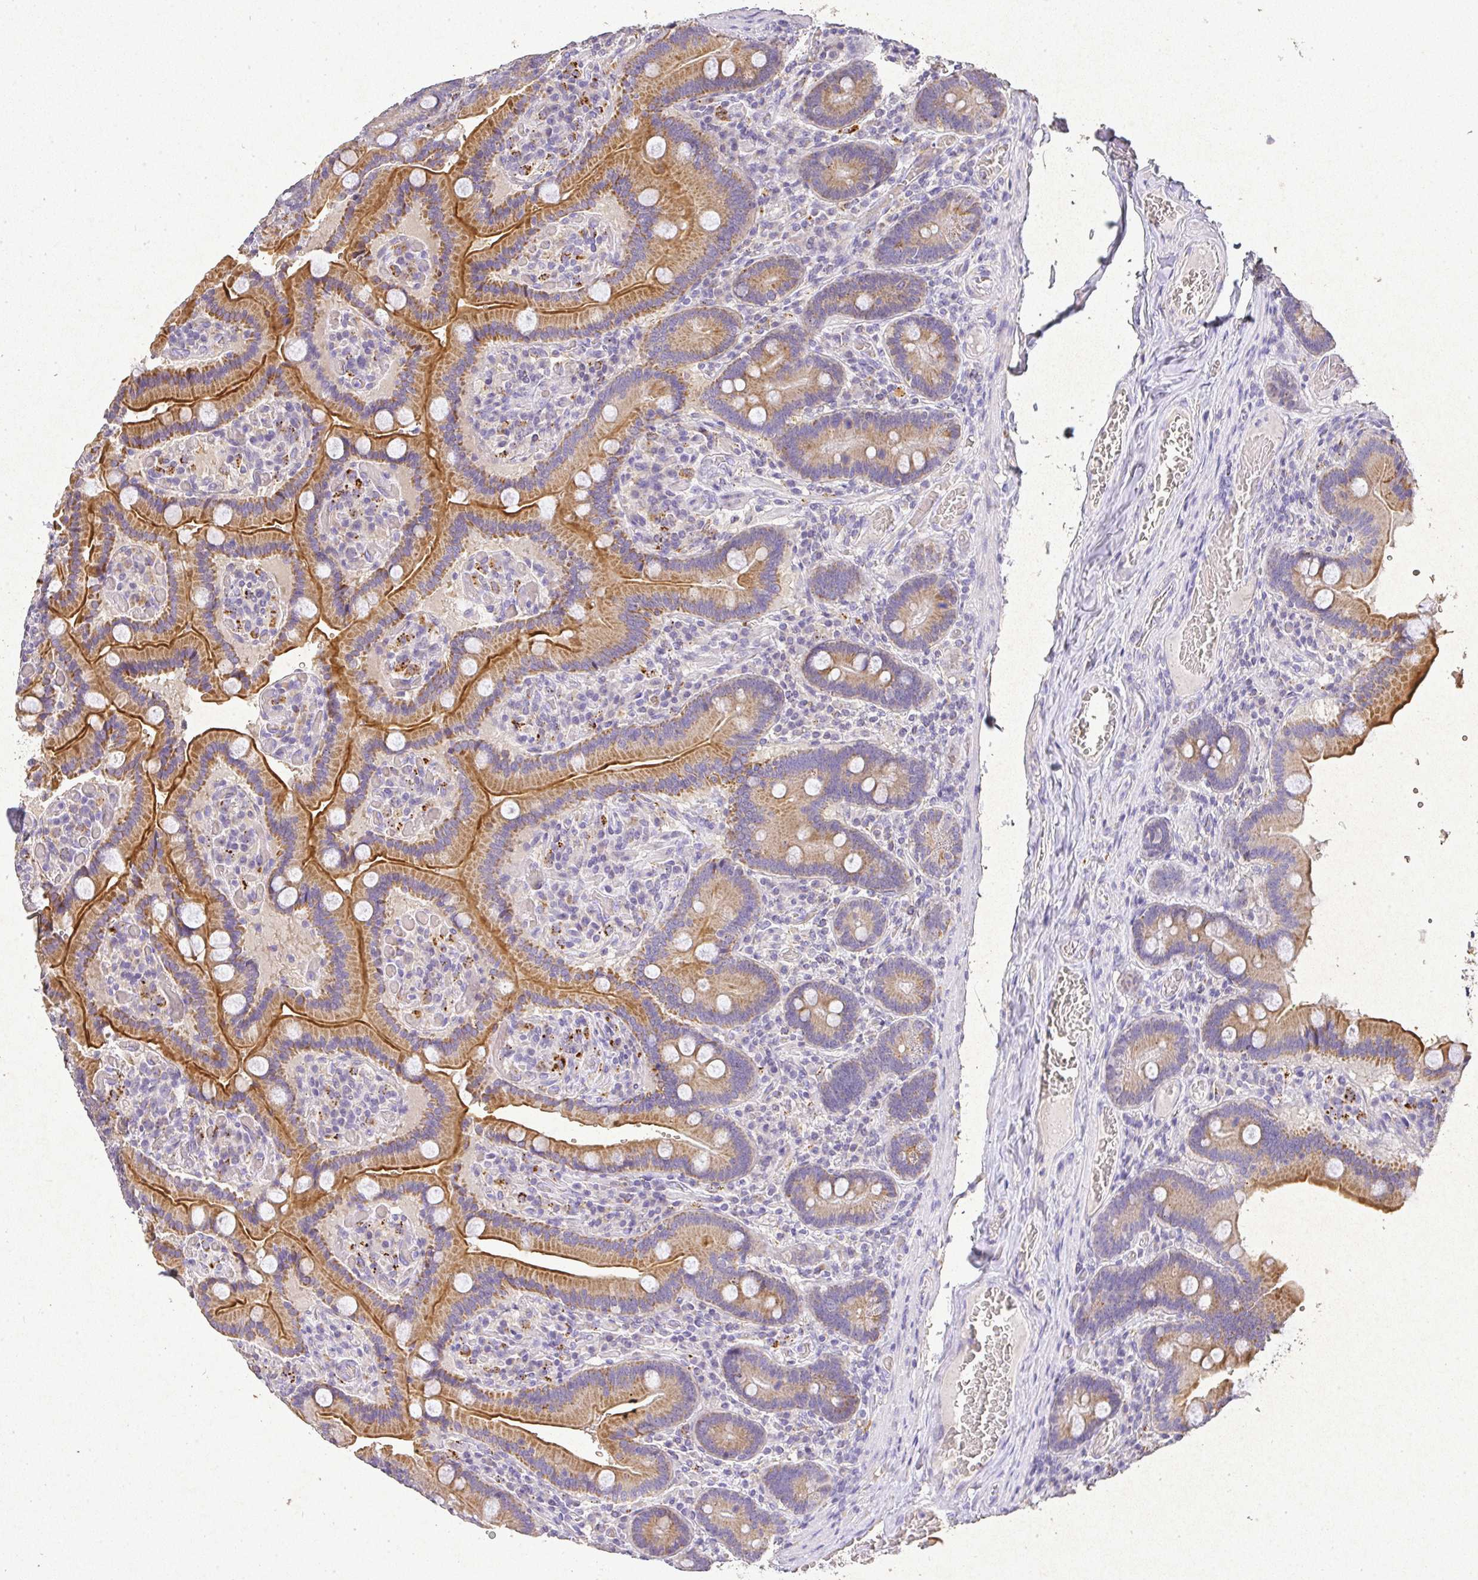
{"staining": {"intensity": "strong", "quantity": "25%-75%", "location": "cytoplasmic/membranous"}, "tissue": "duodenum", "cell_type": "Glandular cells", "image_type": "normal", "snomed": [{"axis": "morphology", "description": "Normal tissue, NOS"}, {"axis": "topography", "description": "Duodenum"}], "caption": "Brown immunohistochemical staining in unremarkable duodenum exhibits strong cytoplasmic/membranous positivity in about 25%-75% of glandular cells.", "gene": "RPS2", "patient": {"sex": "female", "age": 62}}